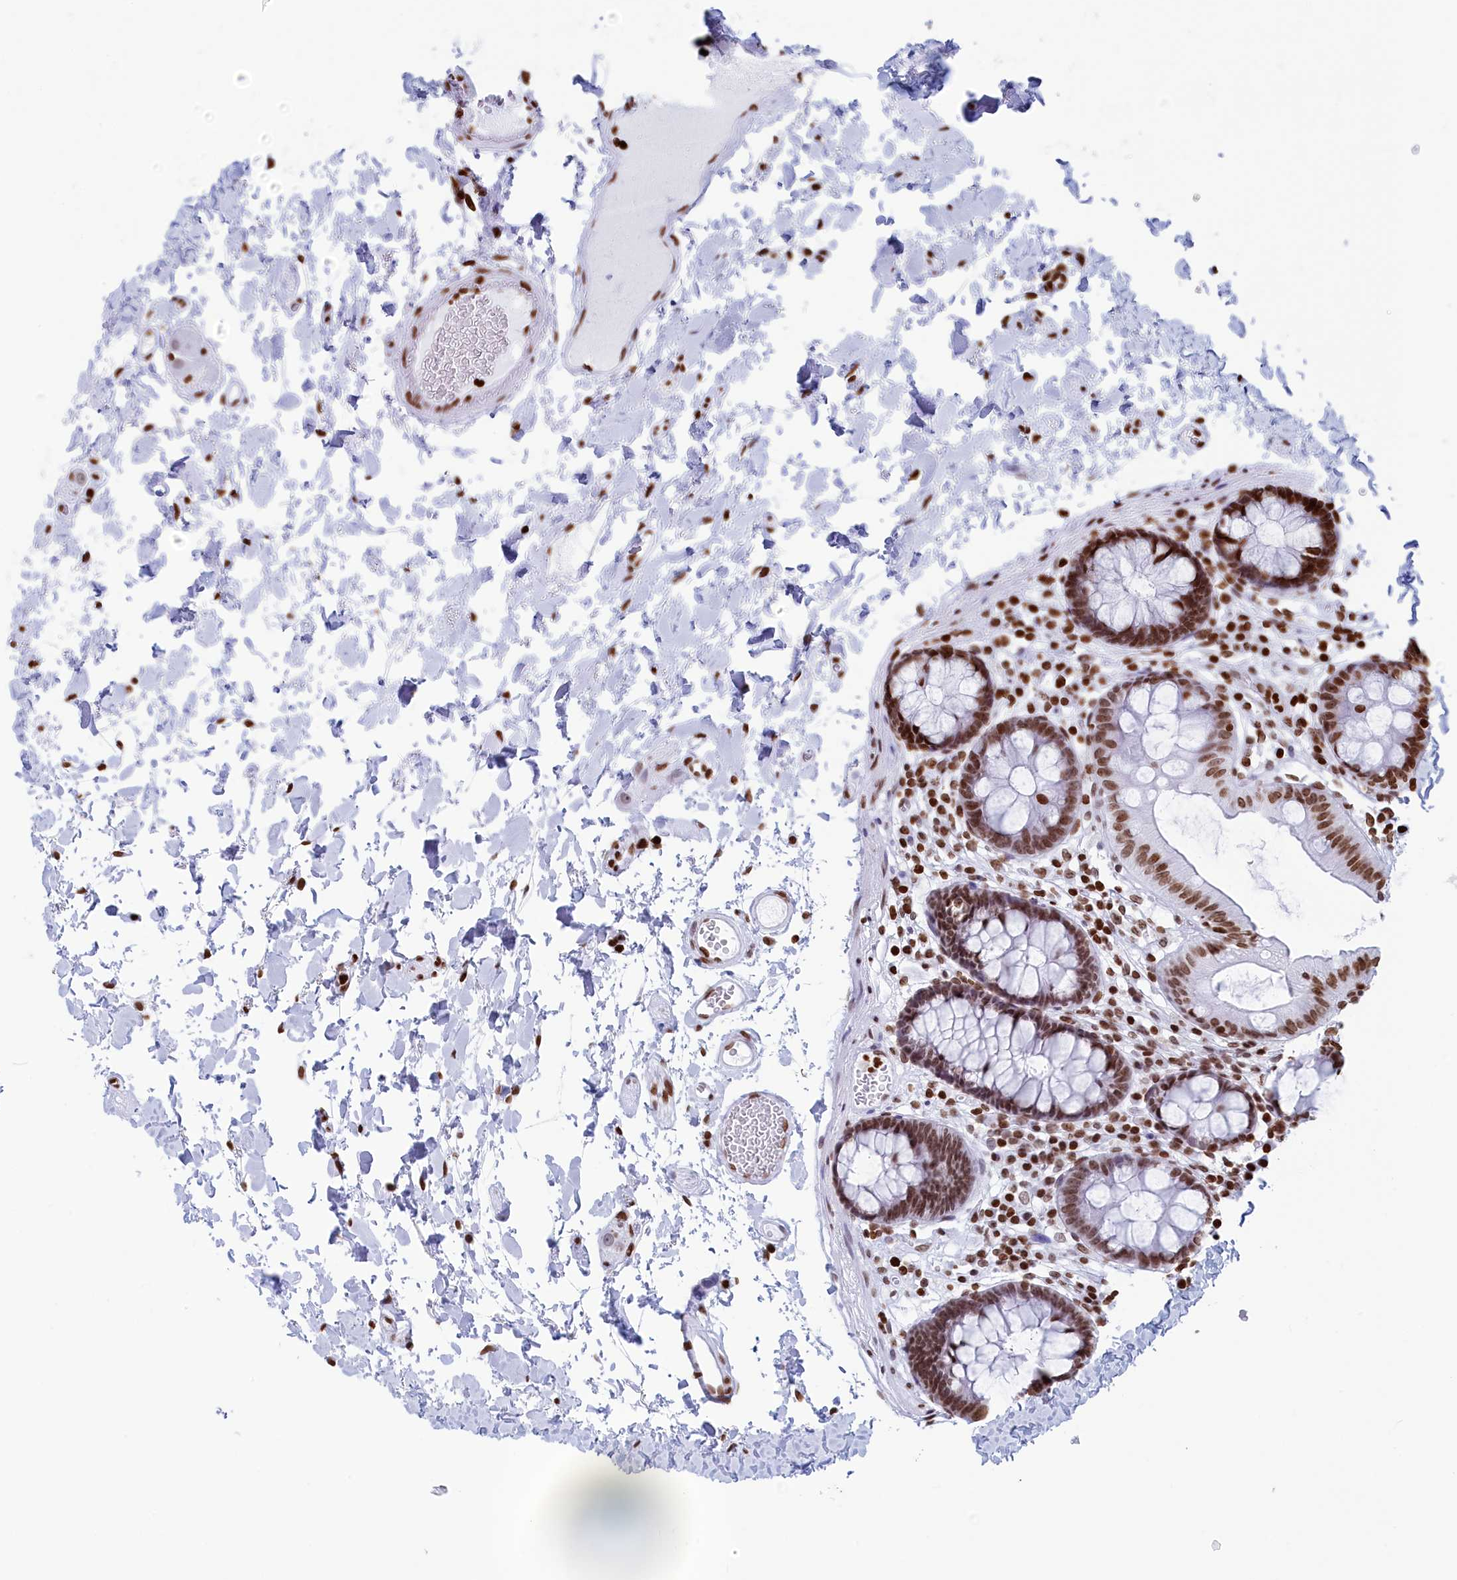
{"staining": {"intensity": "moderate", "quantity": ">75%", "location": "nuclear"}, "tissue": "colon", "cell_type": "Endothelial cells", "image_type": "normal", "snomed": [{"axis": "morphology", "description": "Normal tissue, NOS"}, {"axis": "topography", "description": "Colon"}], "caption": "A histopathology image showing moderate nuclear expression in approximately >75% of endothelial cells in normal colon, as visualized by brown immunohistochemical staining.", "gene": "APOBEC3A", "patient": {"sex": "male", "age": 84}}